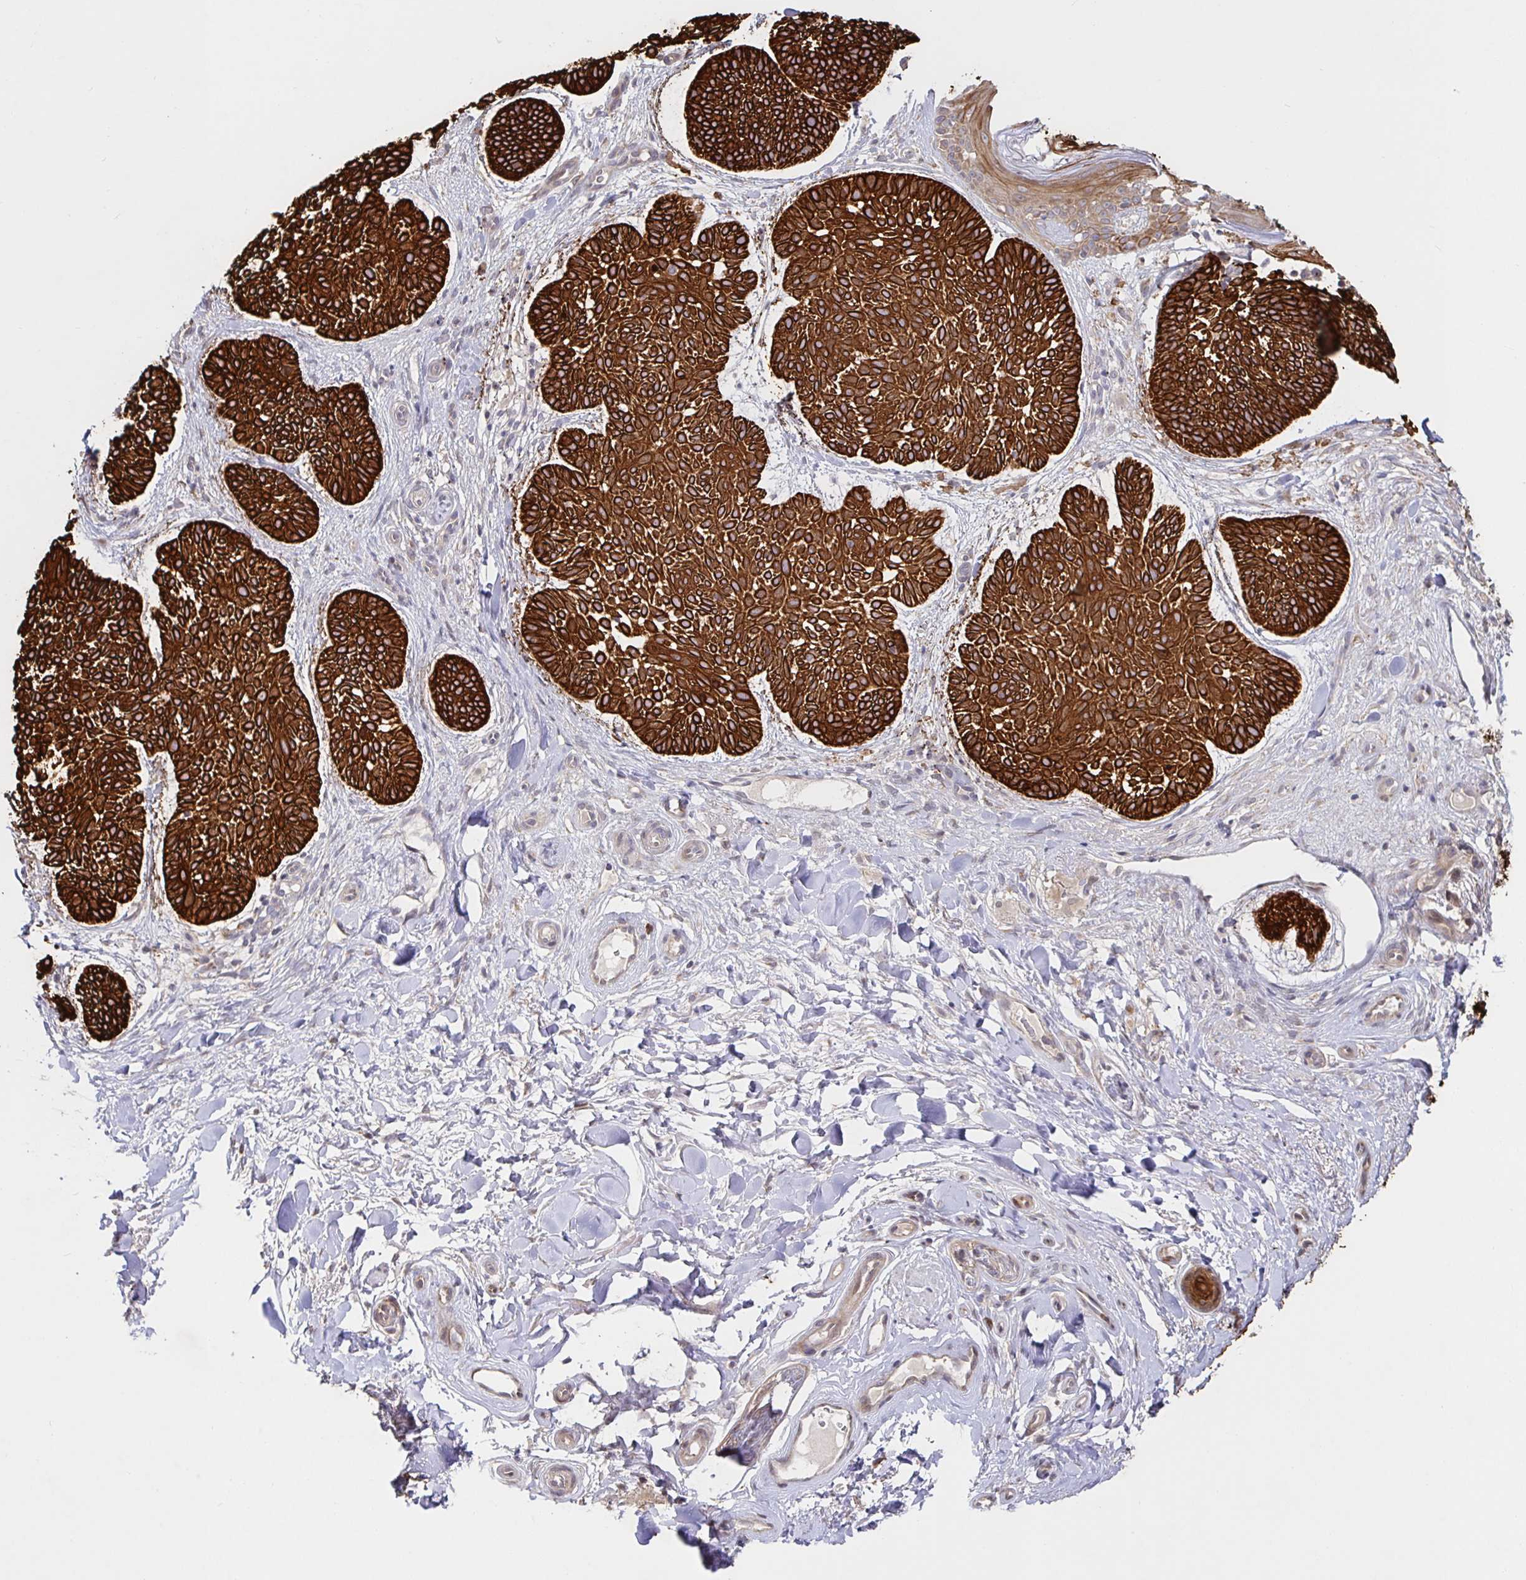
{"staining": {"intensity": "strong", "quantity": ">75%", "location": "cytoplasmic/membranous"}, "tissue": "skin cancer", "cell_type": "Tumor cells", "image_type": "cancer", "snomed": [{"axis": "morphology", "description": "Basal cell carcinoma"}, {"axis": "topography", "description": "Skin"}], "caption": "A histopathology image of human skin basal cell carcinoma stained for a protein shows strong cytoplasmic/membranous brown staining in tumor cells. The staining is performed using DAB (3,3'-diaminobenzidine) brown chromogen to label protein expression. The nuclei are counter-stained blue using hematoxylin.", "gene": "AACS", "patient": {"sex": "male", "age": 89}}